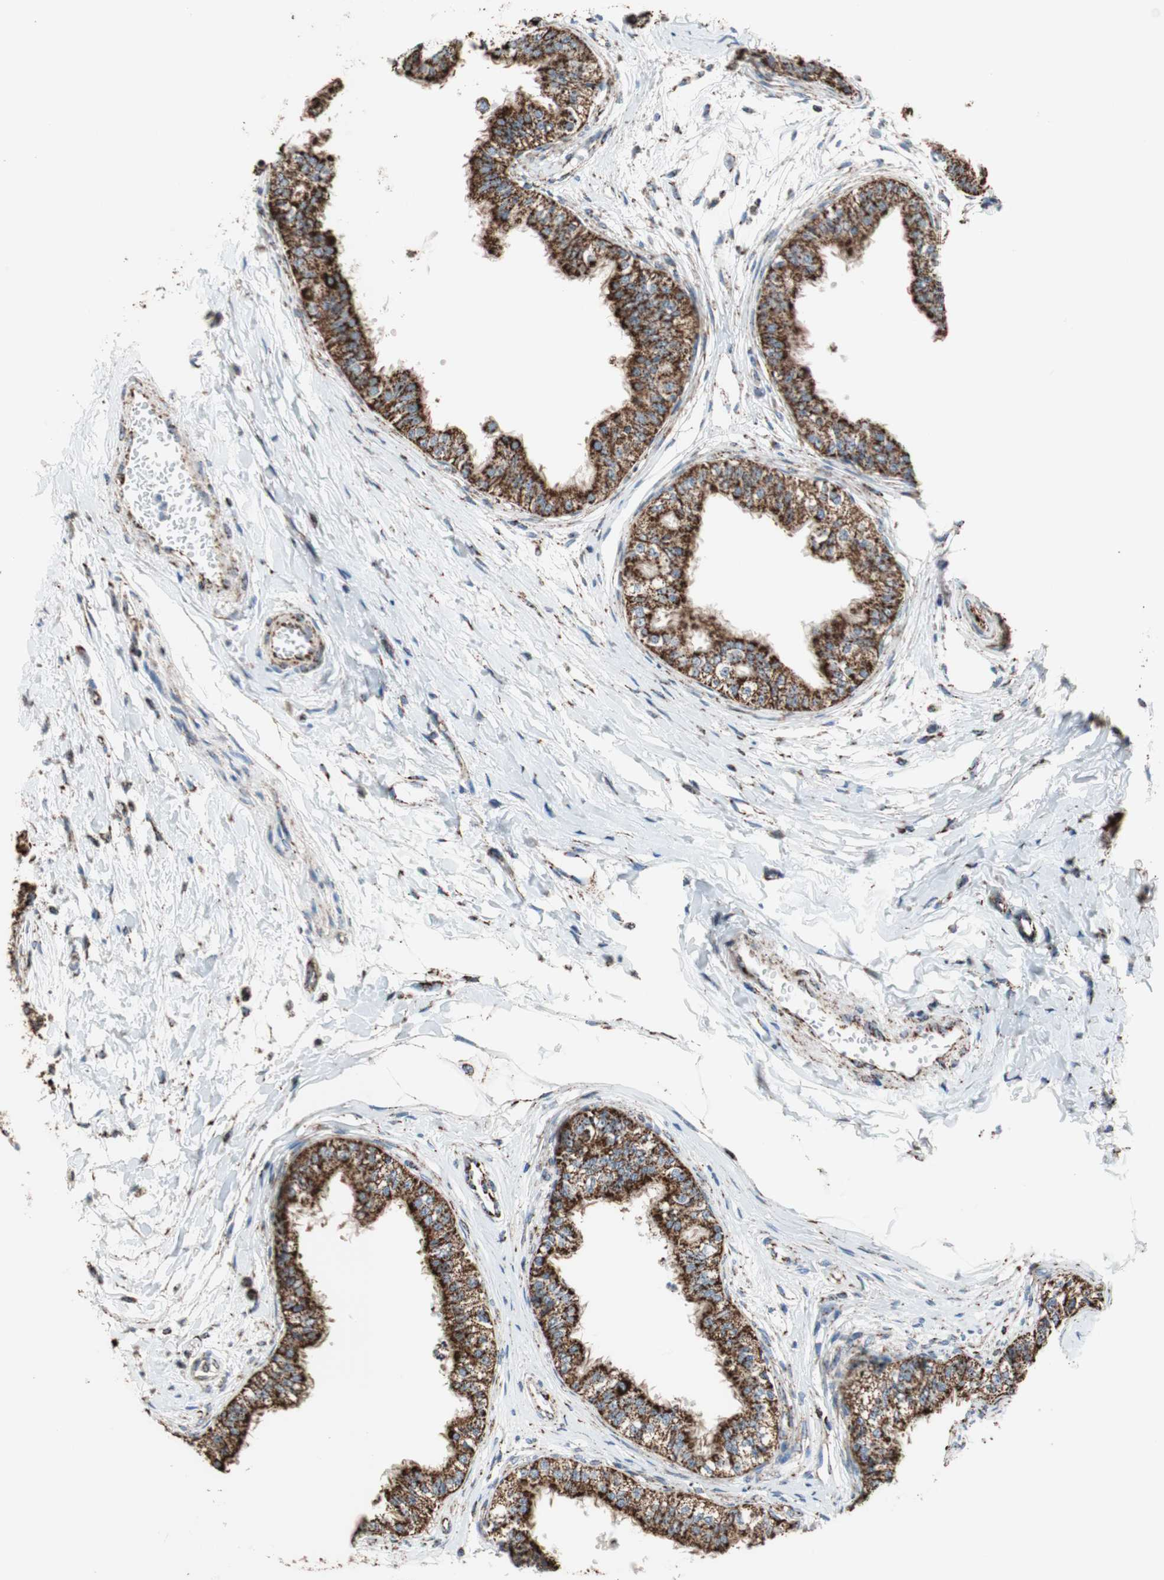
{"staining": {"intensity": "strong", "quantity": ">75%", "location": "cytoplasmic/membranous"}, "tissue": "epididymis", "cell_type": "Glandular cells", "image_type": "normal", "snomed": [{"axis": "morphology", "description": "Normal tissue, NOS"}, {"axis": "morphology", "description": "Adenocarcinoma, metastatic, NOS"}, {"axis": "topography", "description": "Testis"}, {"axis": "topography", "description": "Epididymis"}], "caption": "High-magnification brightfield microscopy of unremarkable epididymis stained with DAB (3,3'-diaminobenzidine) (brown) and counterstained with hematoxylin (blue). glandular cells exhibit strong cytoplasmic/membranous staining is seen in approximately>75% of cells.", "gene": "PCSK4", "patient": {"sex": "male", "age": 26}}